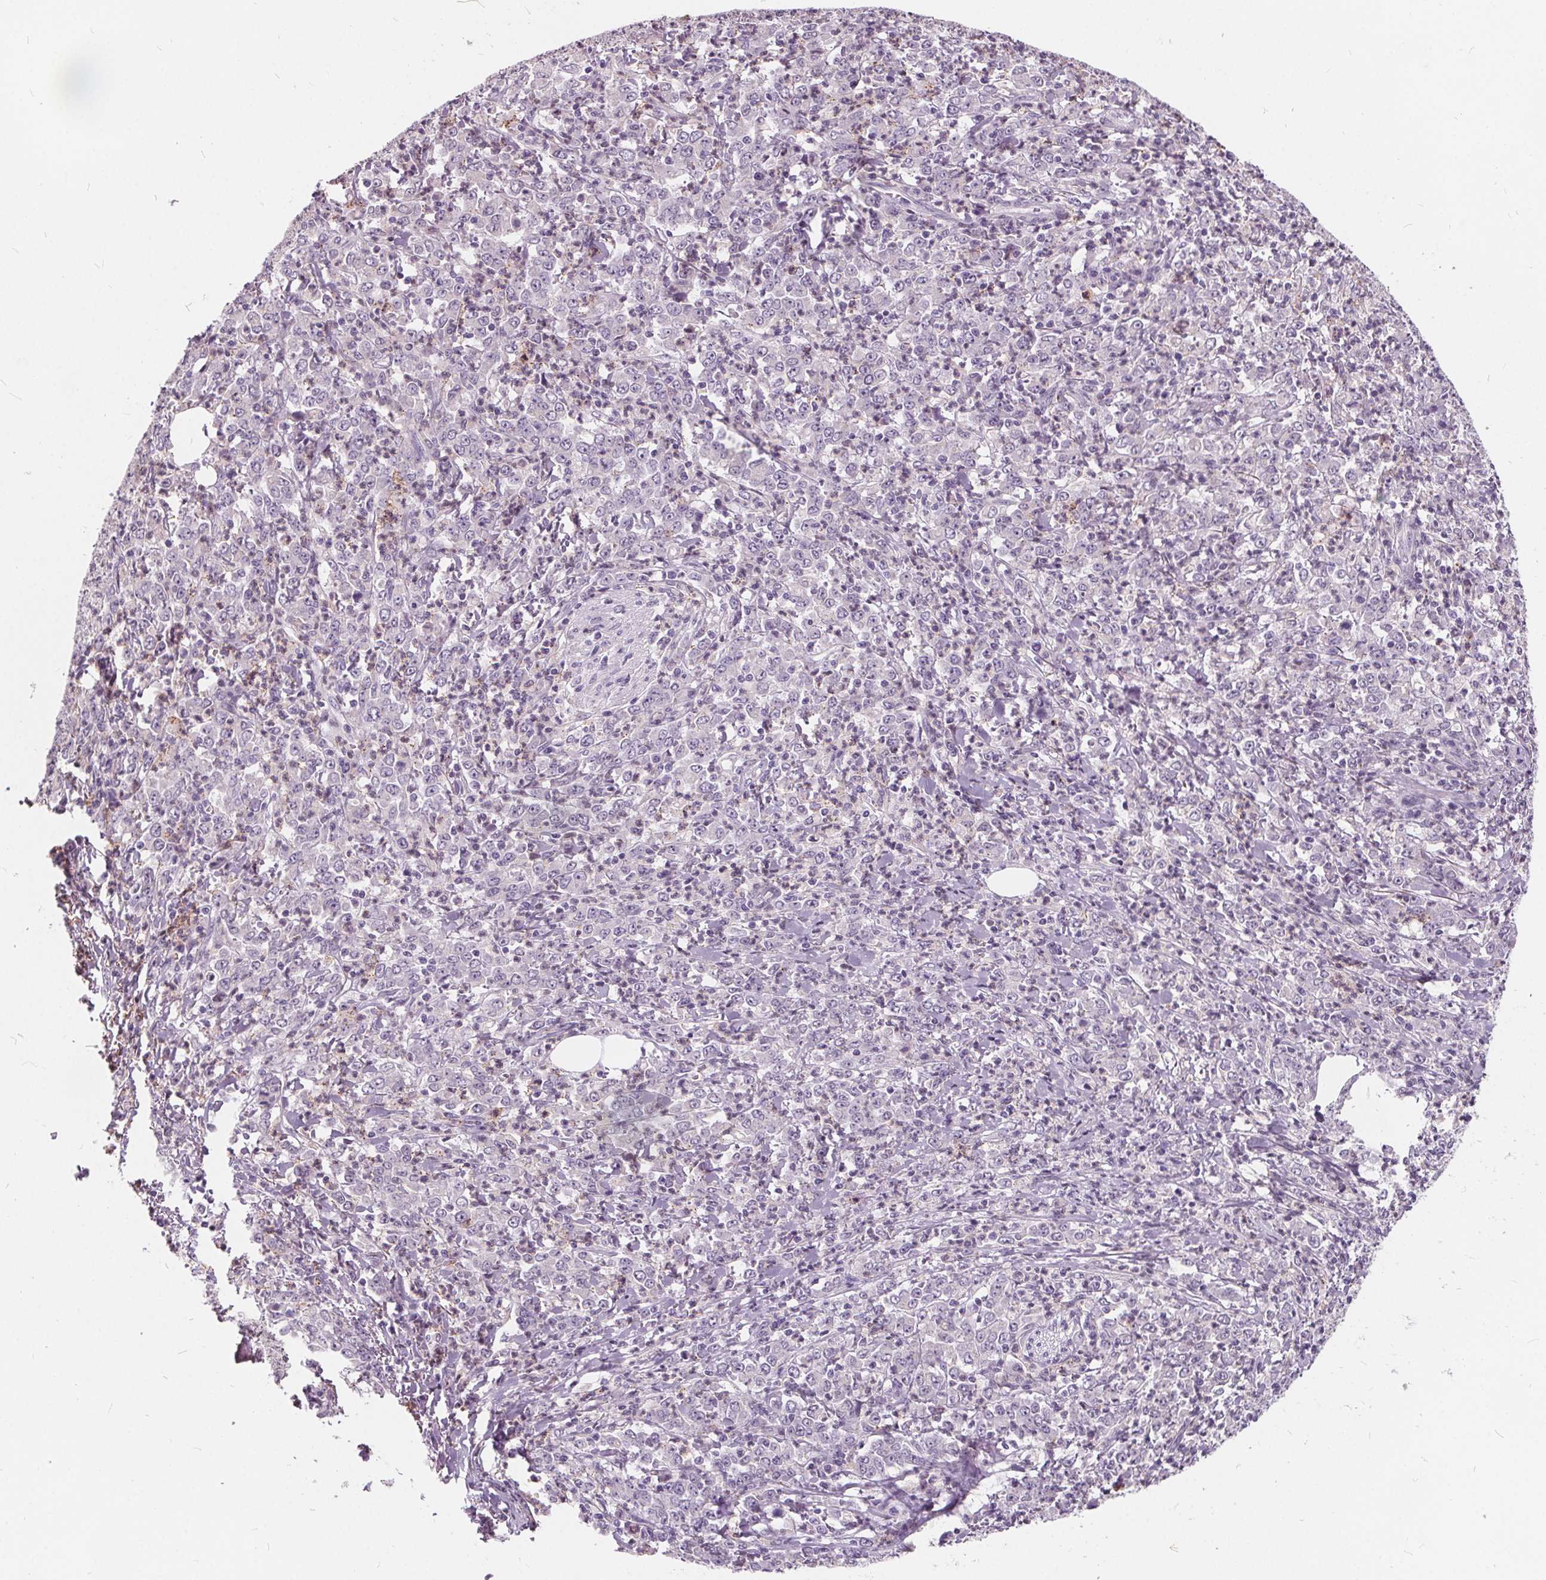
{"staining": {"intensity": "negative", "quantity": "none", "location": "none"}, "tissue": "stomach cancer", "cell_type": "Tumor cells", "image_type": "cancer", "snomed": [{"axis": "morphology", "description": "Adenocarcinoma, NOS"}, {"axis": "topography", "description": "Stomach, lower"}], "caption": "High power microscopy micrograph of an immunohistochemistry photomicrograph of adenocarcinoma (stomach), revealing no significant positivity in tumor cells.", "gene": "HAAO", "patient": {"sex": "female", "age": 71}}